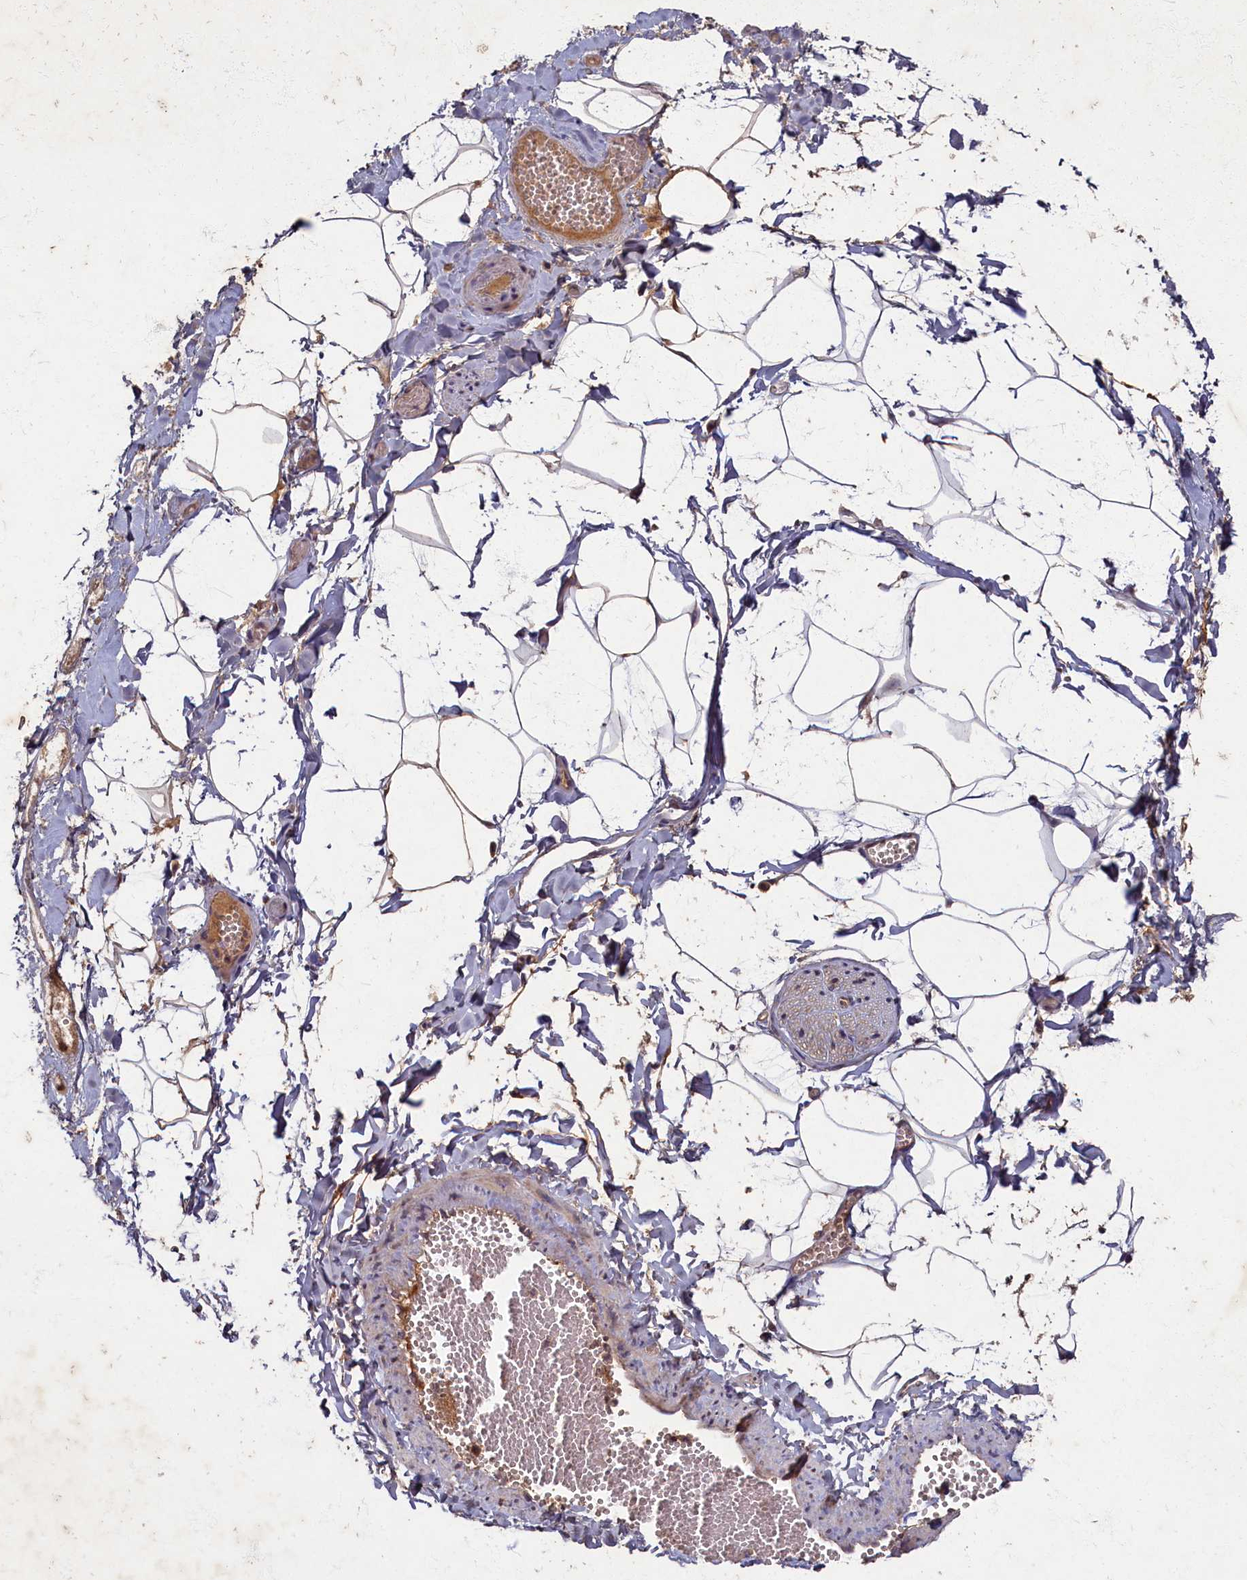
{"staining": {"intensity": "weak", "quantity": "<25%", "location": "cytoplasmic/membranous"}, "tissue": "adipose tissue", "cell_type": "Adipocytes", "image_type": "normal", "snomed": [{"axis": "morphology", "description": "Normal tissue, NOS"}, {"axis": "topography", "description": "Gallbladder"}, {"axis": "topography", "description": "Peripheral nerve tissue"}], "caption": "Photomicrograph shows no protein staining in adipocytes of unremarkable adipose tissue.", "gene": "BICD1", "patient": {"sex": "male", "age": 38}}